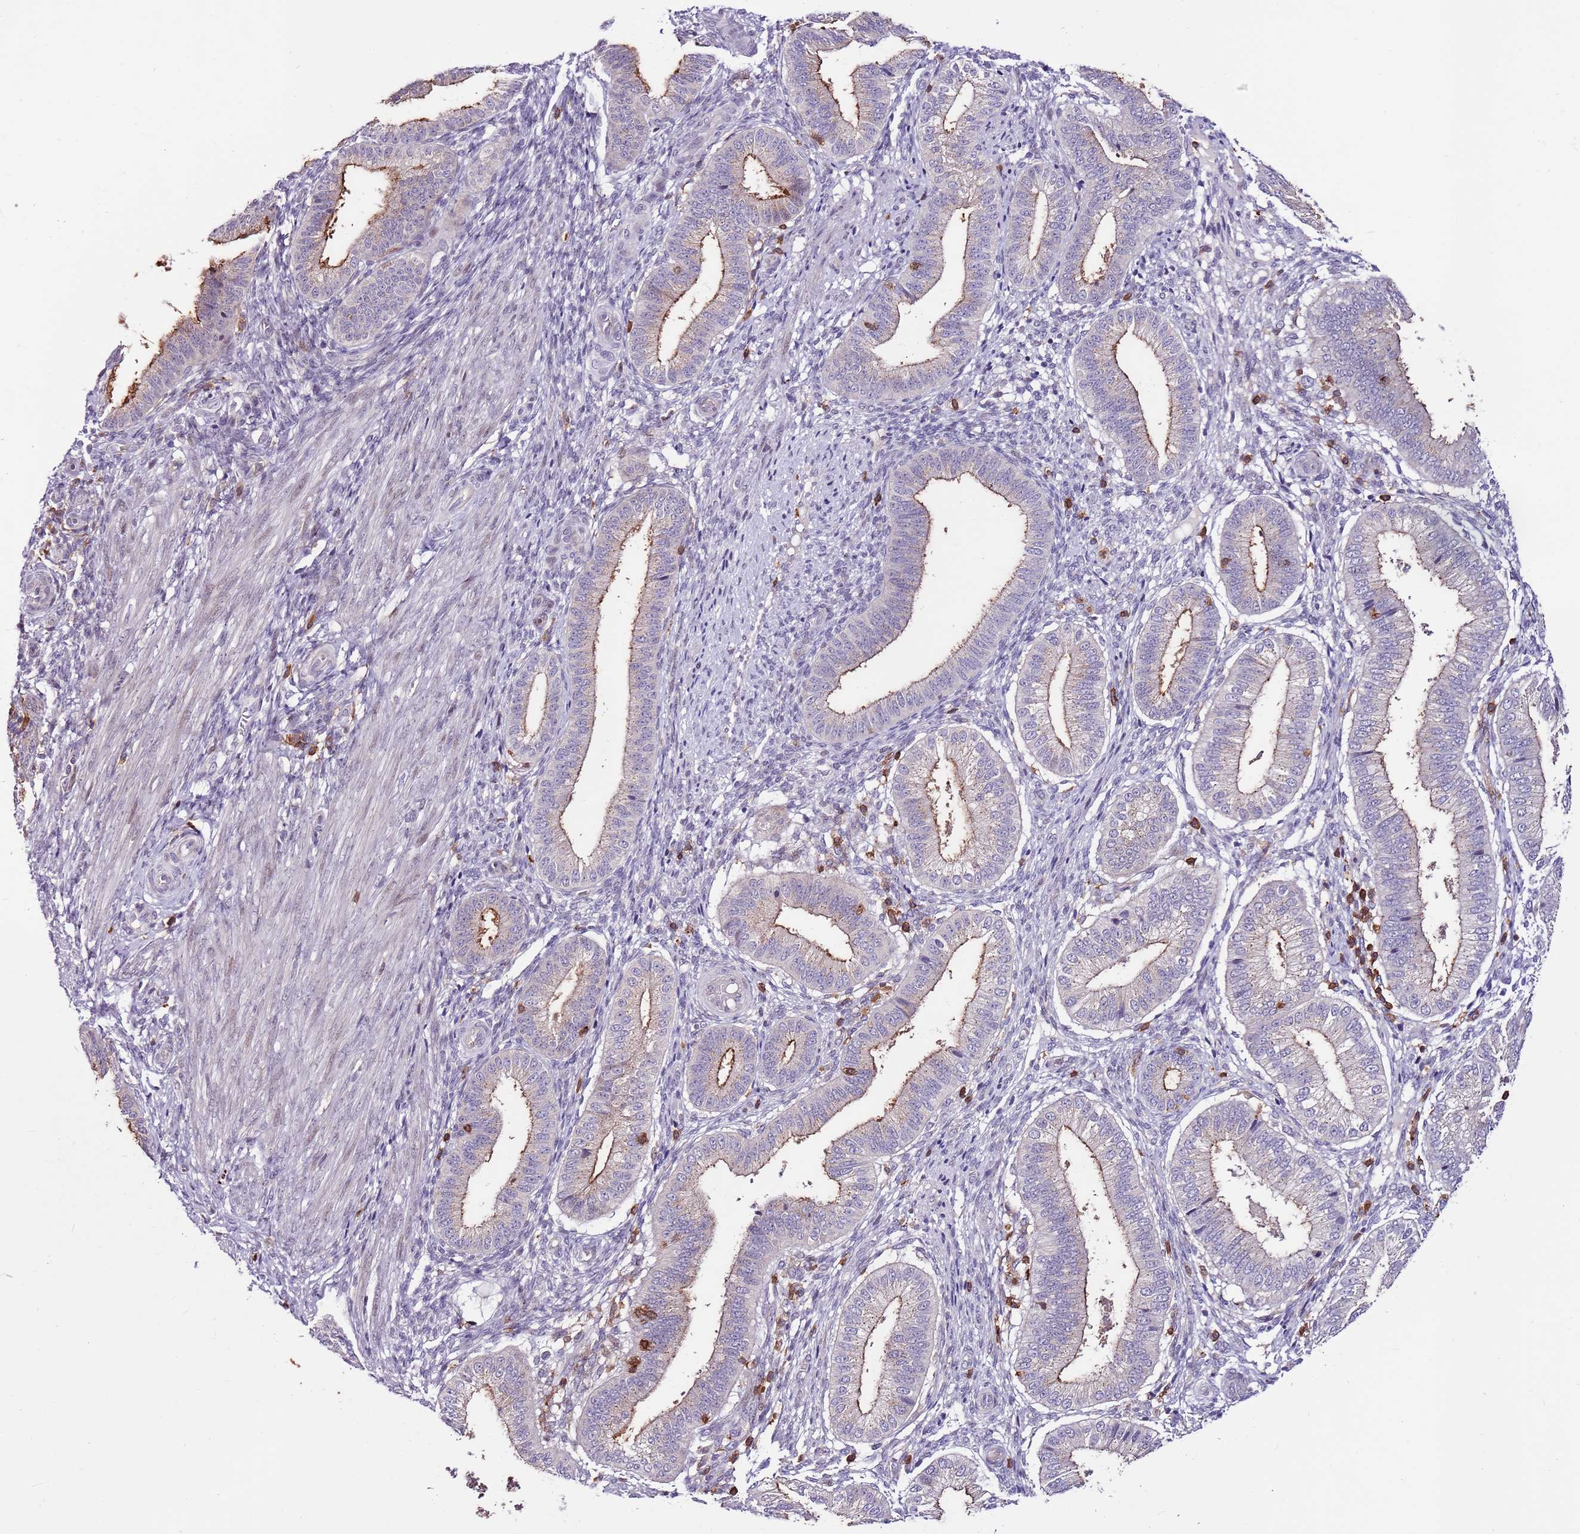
{"staining": {"intensity": "negative", "quantity": "none", "location": "none"}, "tissue": "endometrium", "cell_type": "Cells in endometrial stroma", "image_type": "normal", "snomed": [{"axis": "morphology", "description": "Normal tissue, NOS"}, {"axis": "topography", "description": "Endometrium"}], "caption": "Micrograph shows no protein positivity in cells in endometrial stroma of normal endometrium. Brightfield microscopy of immunohistochemistry (IHC) stained with DAB (3,3'-diaminobenzidine) (brown) and hematoxylin (blue), captured at high magnification.", "gene": "ZSWIM1", "patient": {"sex": "female", "age": 39}}